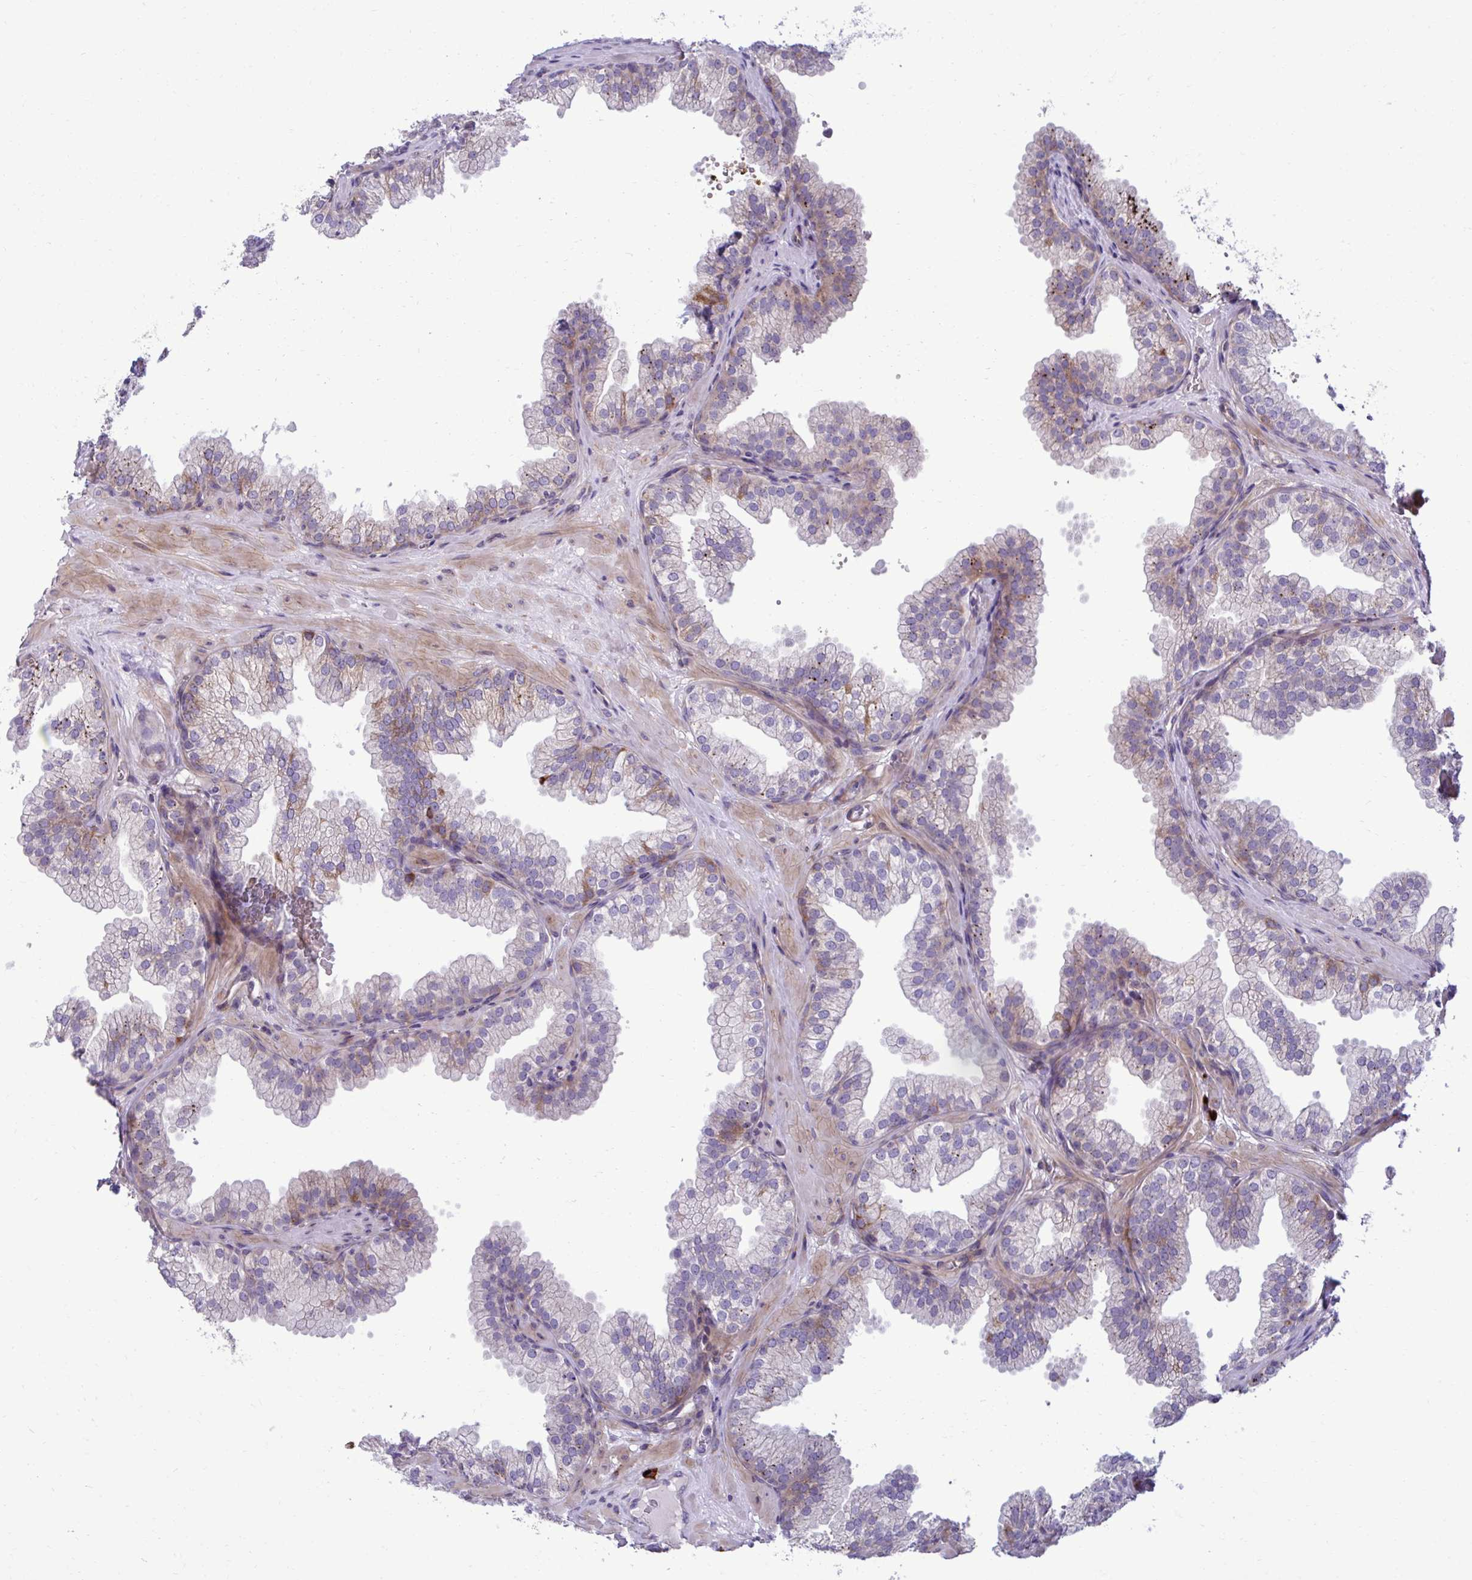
{"staining": {"intensity": "moderate", "quantity": "<25%", "location": "cytoplasmic/membranous"}, "tissue": "prostate", "cell_type": "Glandular cells", "image_type": "normal", "snomed": [{"axis": "morphology", "description": "Normal tissue, NOS"}, {"axis": "topography", "description": "Prostate"}], "caption": "DAB immunohistochemical staining of normal prostate demonstrates moderate cytoplasmic/membranous protein positivity in about <25% of glandular cells.", "gene": "LIMS1", "patient": {"sex": "male", "age": 37}}